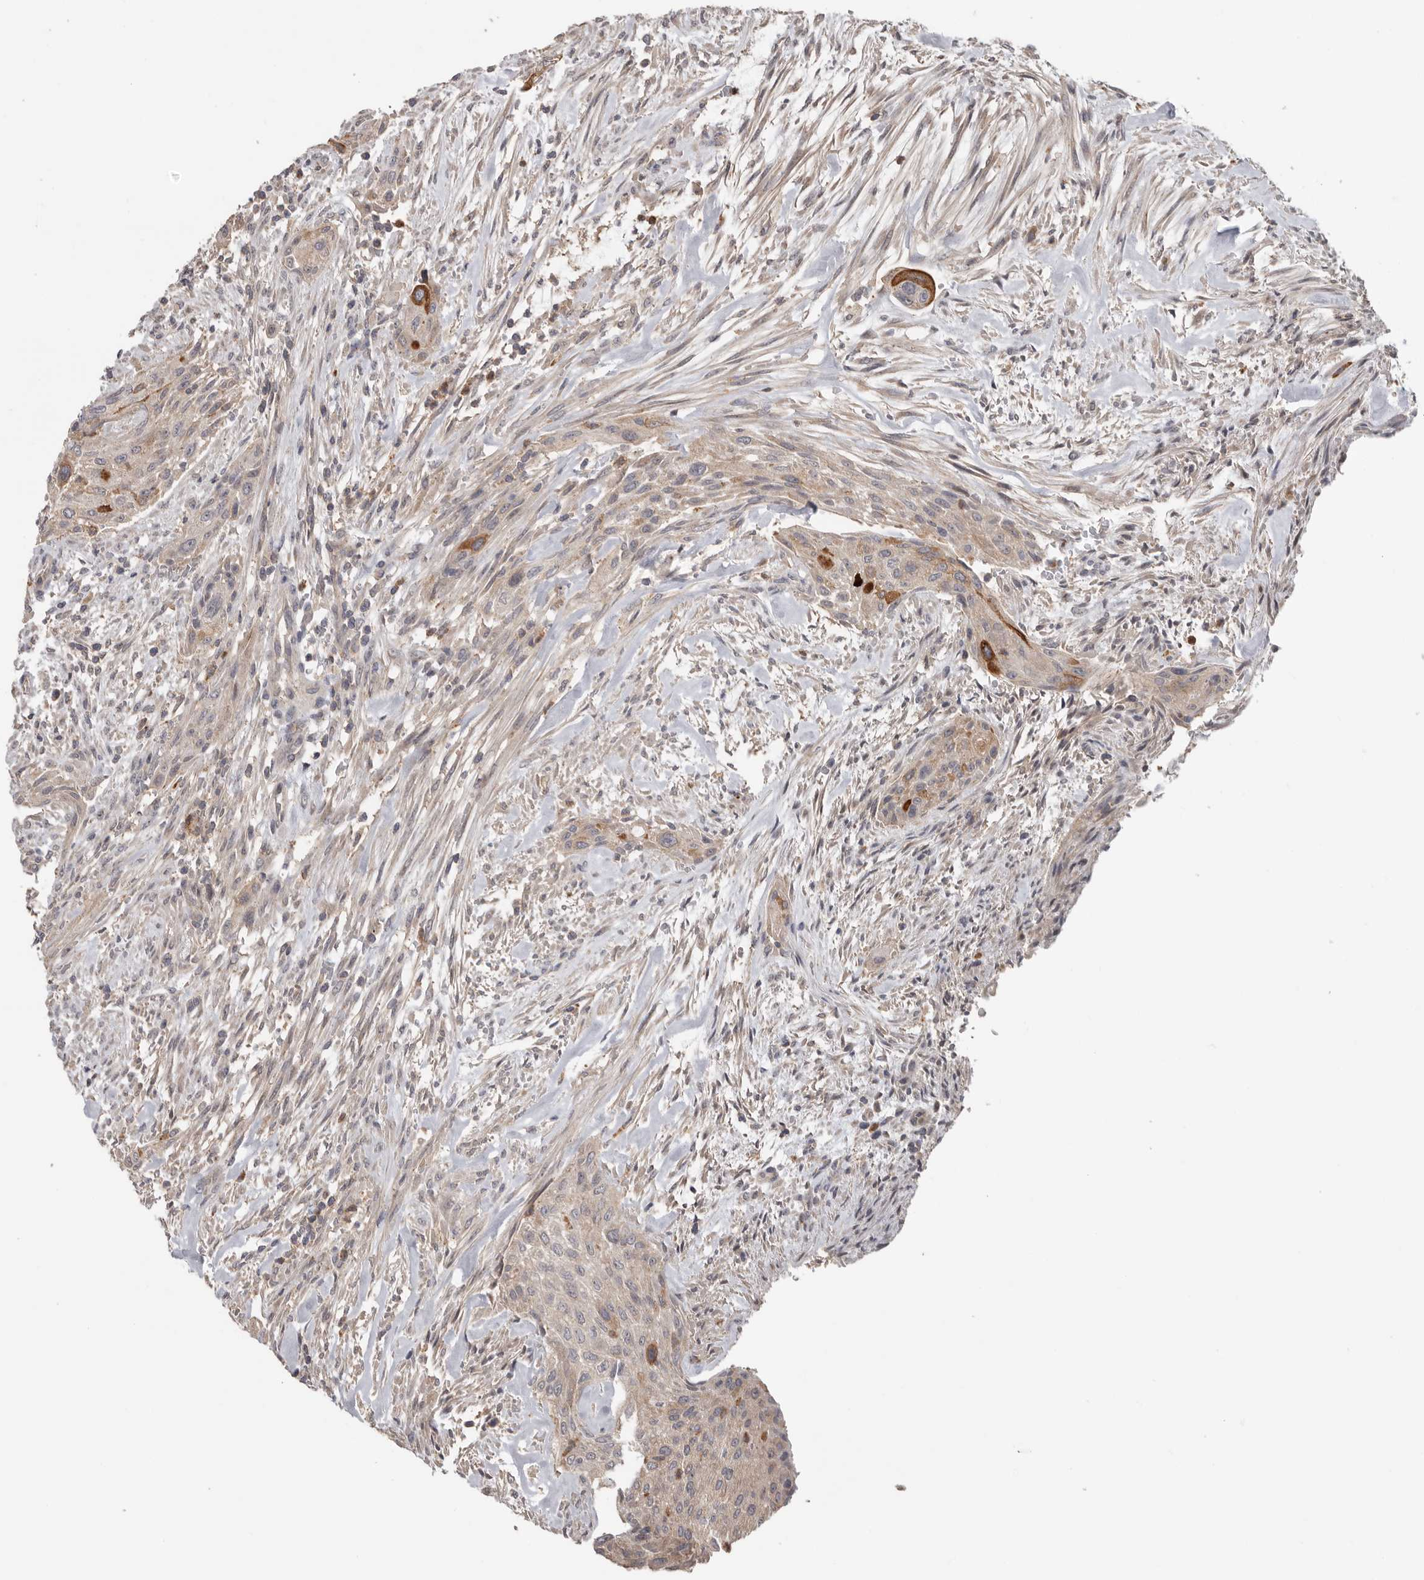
{"staining": {"intensity": "weak", "quantity": "25%-75%", "location": "cytoplasmic/membranous"}, "tissue": "urothelial cancer", "cell_type": "Tumor cells", "image_type": "cancer", "snomed": [{"axis": "morphology", "description": "Urothelial carcinoma, Low grade"}, {"axis": "morphology", "description": "Urothelial carcinoma, High grade"}, {"axis": "topography", "description": "Urinary bladder"}], "caption": "High-power microscopy captured an immunohistochemistry (IHC) micrograph of urothelial cancer, revealing weak cytoplasmic/membranous positivity in approximately 25%-75% of tumor cells.", "gene": "KLK5", "patient": {"sex": "male", "age": 35}}